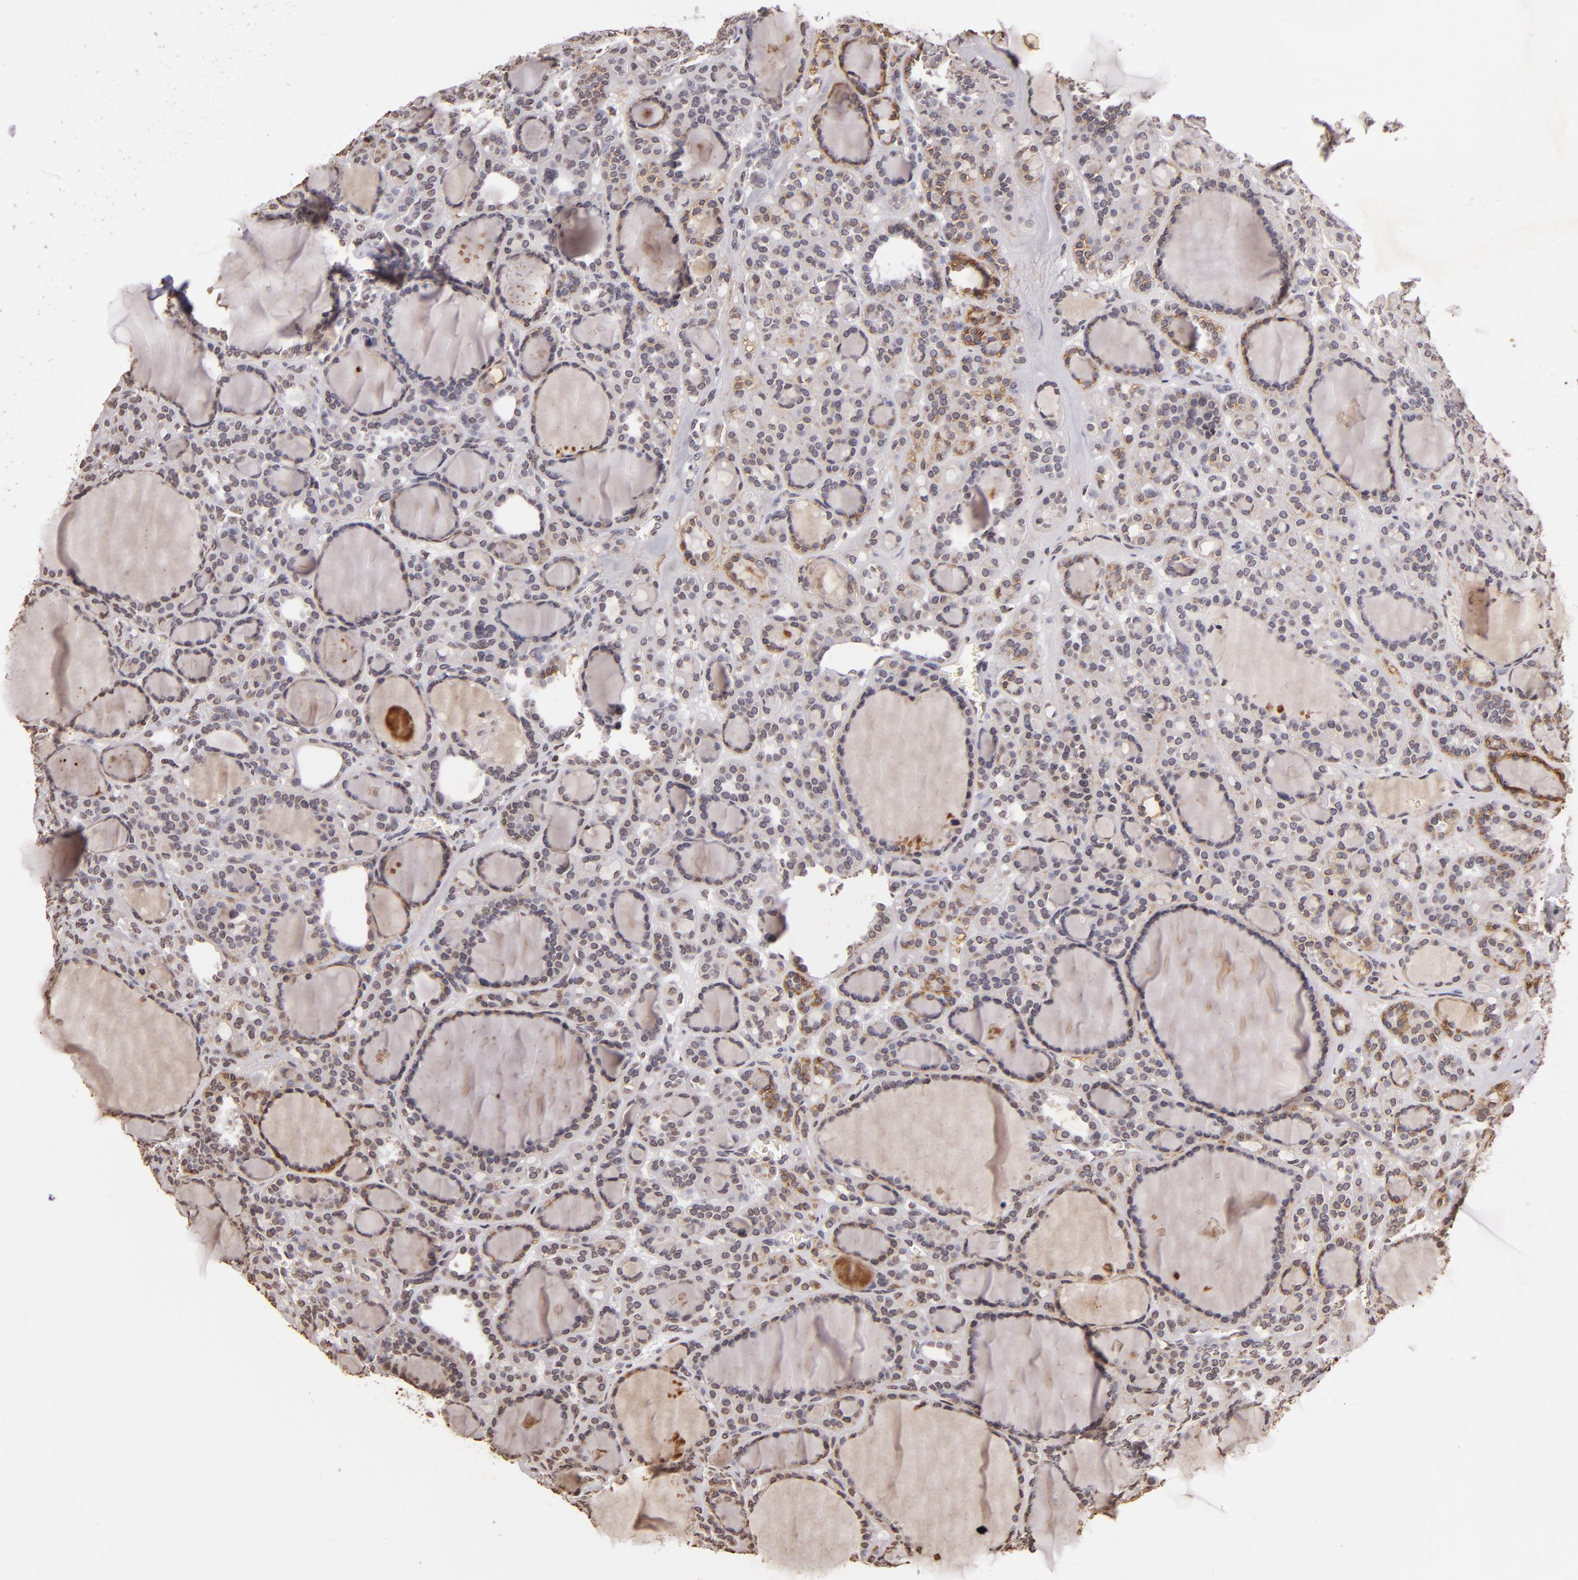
{"staining": {"intensity": "weak", "quantity": "25%-75%", "location": "cytoplasmic/membranous,nuclear"}, "tissue": "thyroid cancer", "cell_type": "Tumor cells", "image_type": "cancer", "snomed": [{"axis": "morphology", "description": "Follicular adenoma carcinoma, NOS"}, {"axis": "topography", "description": "Thyroid gland"}], "caption": "Immunohistochemical staining of thyroid cancer demonstrates weak cytoplasmic/membranous and nuclear protein positivity in about 25%-75% of tumor cells.", "gene": "THRB", "patient": {"sex": "female", "age": 71}}